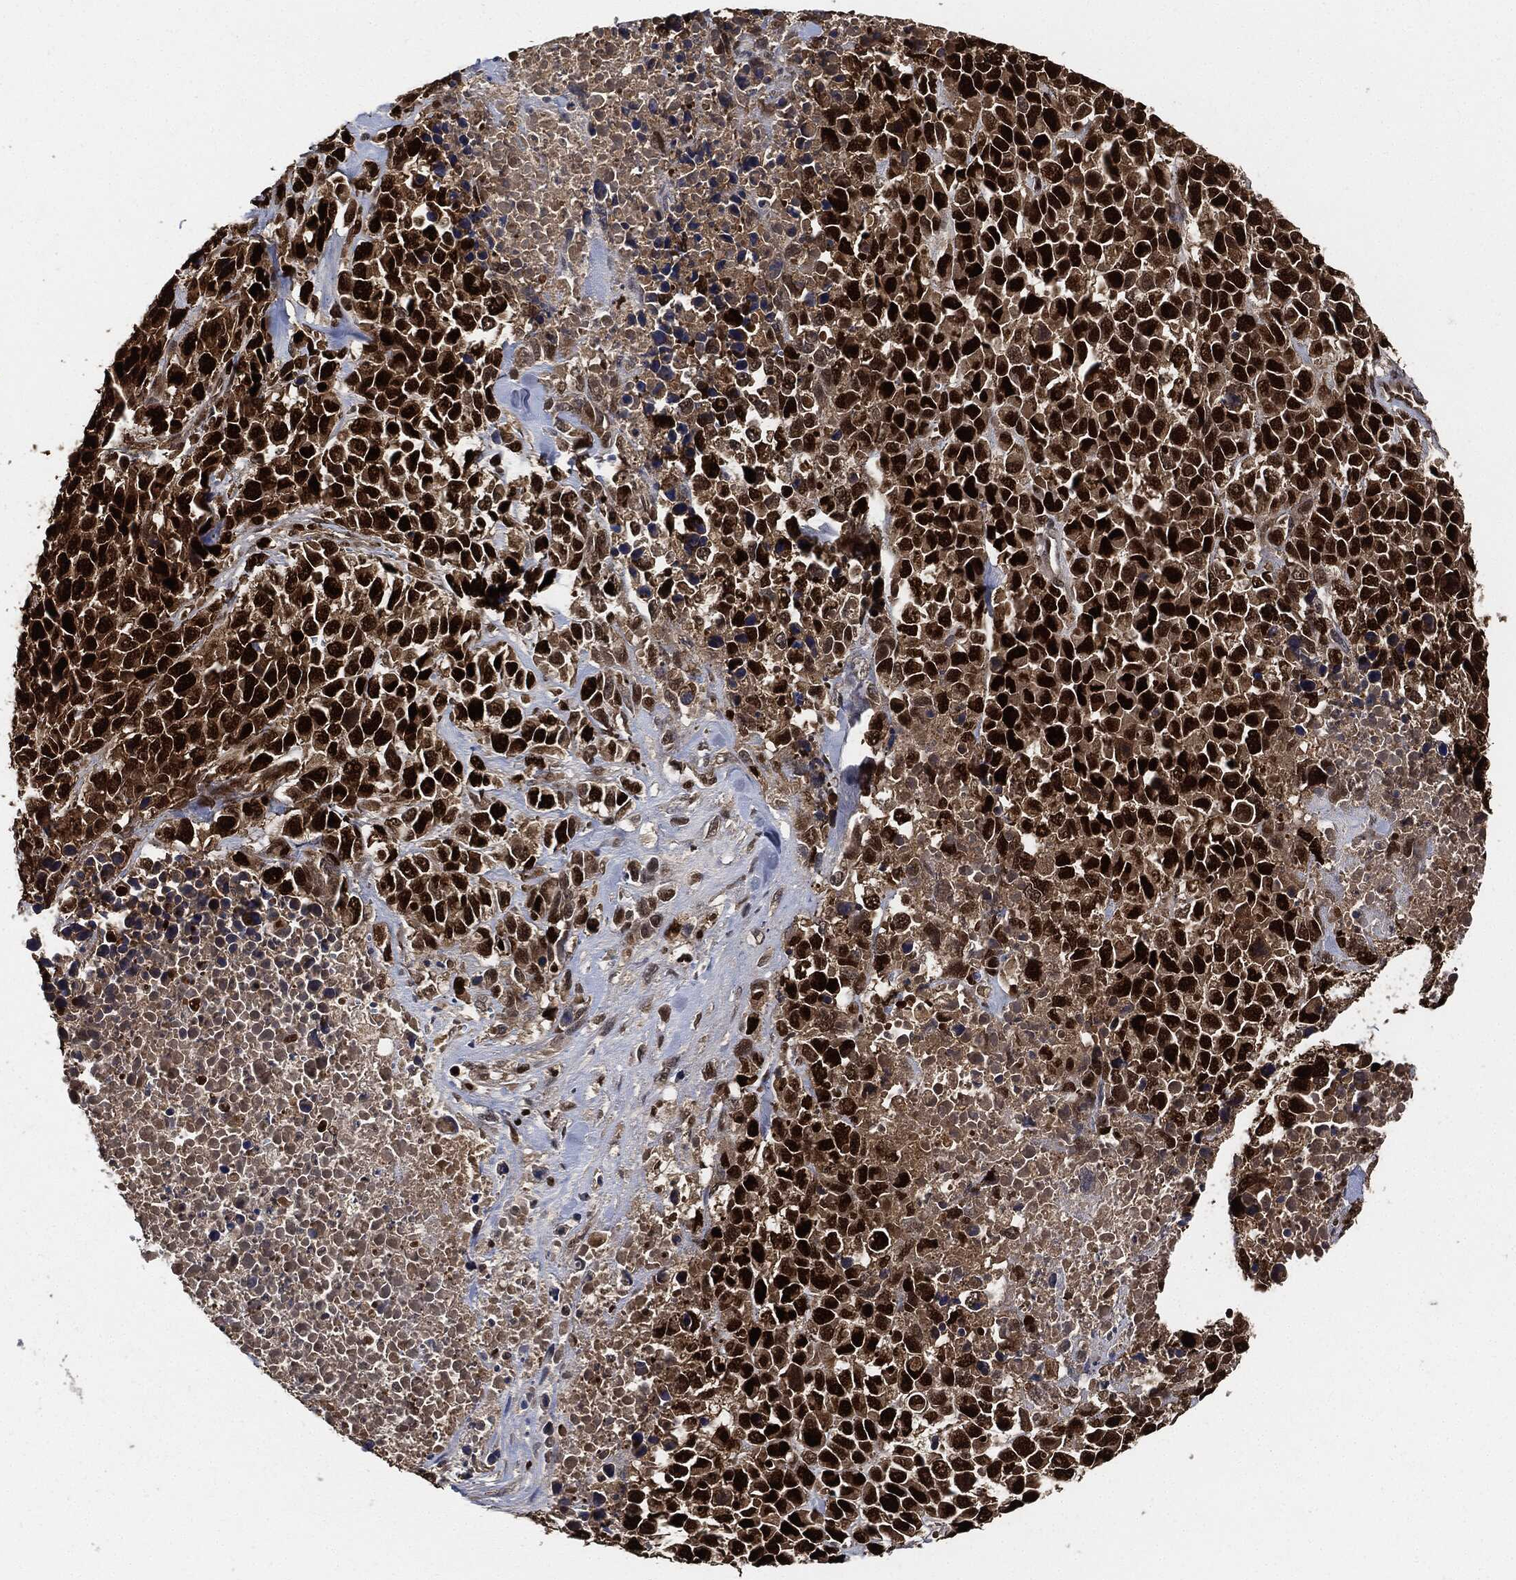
{"staining": {"intensity": "strong", "quantity": ">75%", "location": "nuclear"}, "tissue": "melanoma", "cell_type": "Tumor cells", "image_type": "cancer", "snomed": [{"axis": "morphology", "description": "Malignant melanoma, Metastatic site"}, {"axis": "topography", "description": "Skin"}], "caption": "Immunohistochemistry (IHC) histopathology image of neoplastic tissue: malignant melanoma (metastatic site) stained using IHC demonstrates high levels of strong protein expression localized specifically in the nuclear of tumor cells, appearing as a nuclear brown color.", "gene": "PCNA", "patient": {"sex": "male", "age": 84}}